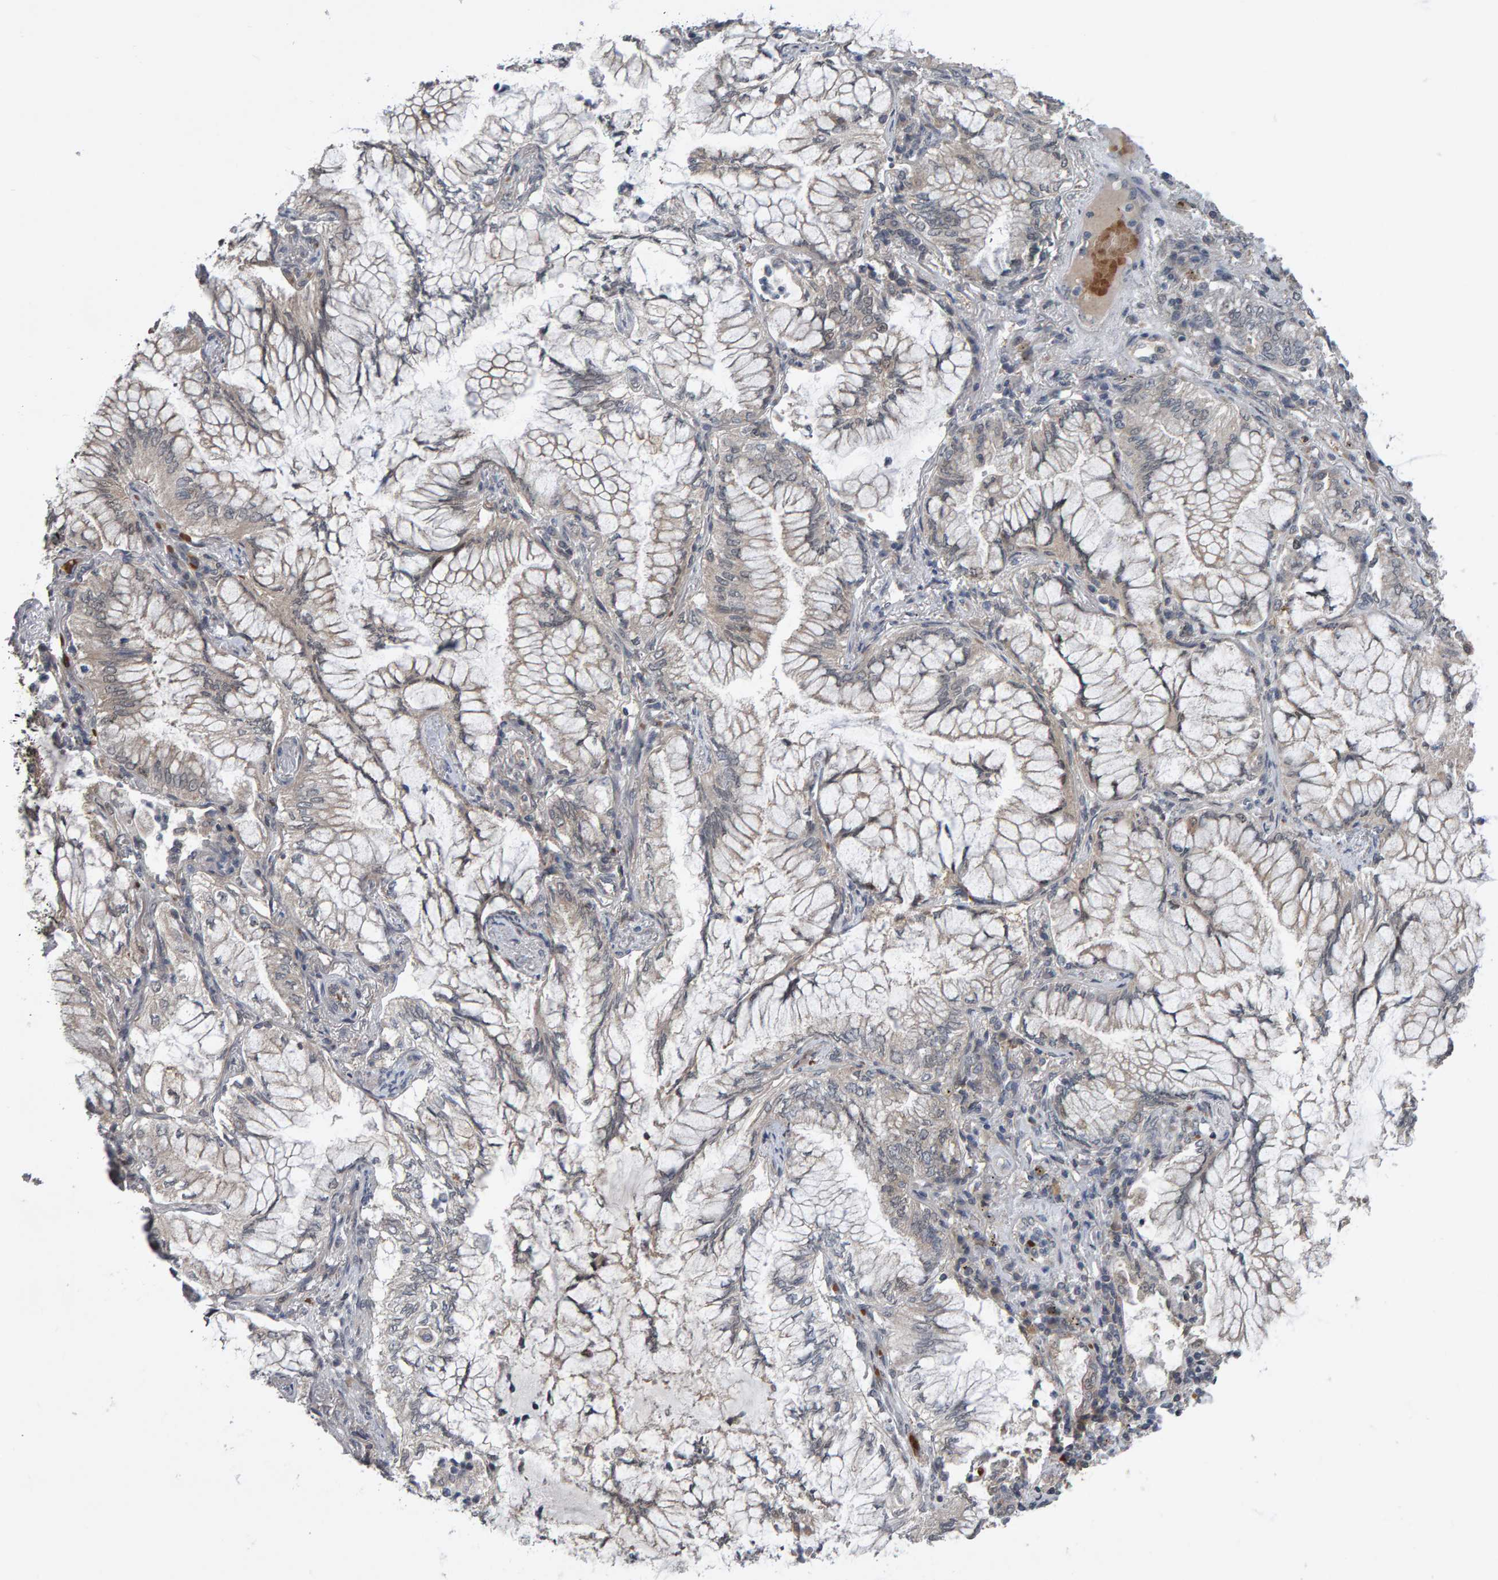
{"staining": {"intensity": "negative", "quantity": "none", "location": "none"}, "tissue": "lung cancer", "cell_type": "Tumor cells", "image_type": "cancer", "snomed": [{"axis": "morphology", "description": "Adenocarcinoma, NOS"}, {"axis": "topography", "description": "Lung"}], "caption": "Tumor cells show no significant protein expression in lung cancer (adenocarcinoma).", "gene": "COASY", "patient": {"sex": "female", "age": 70}}